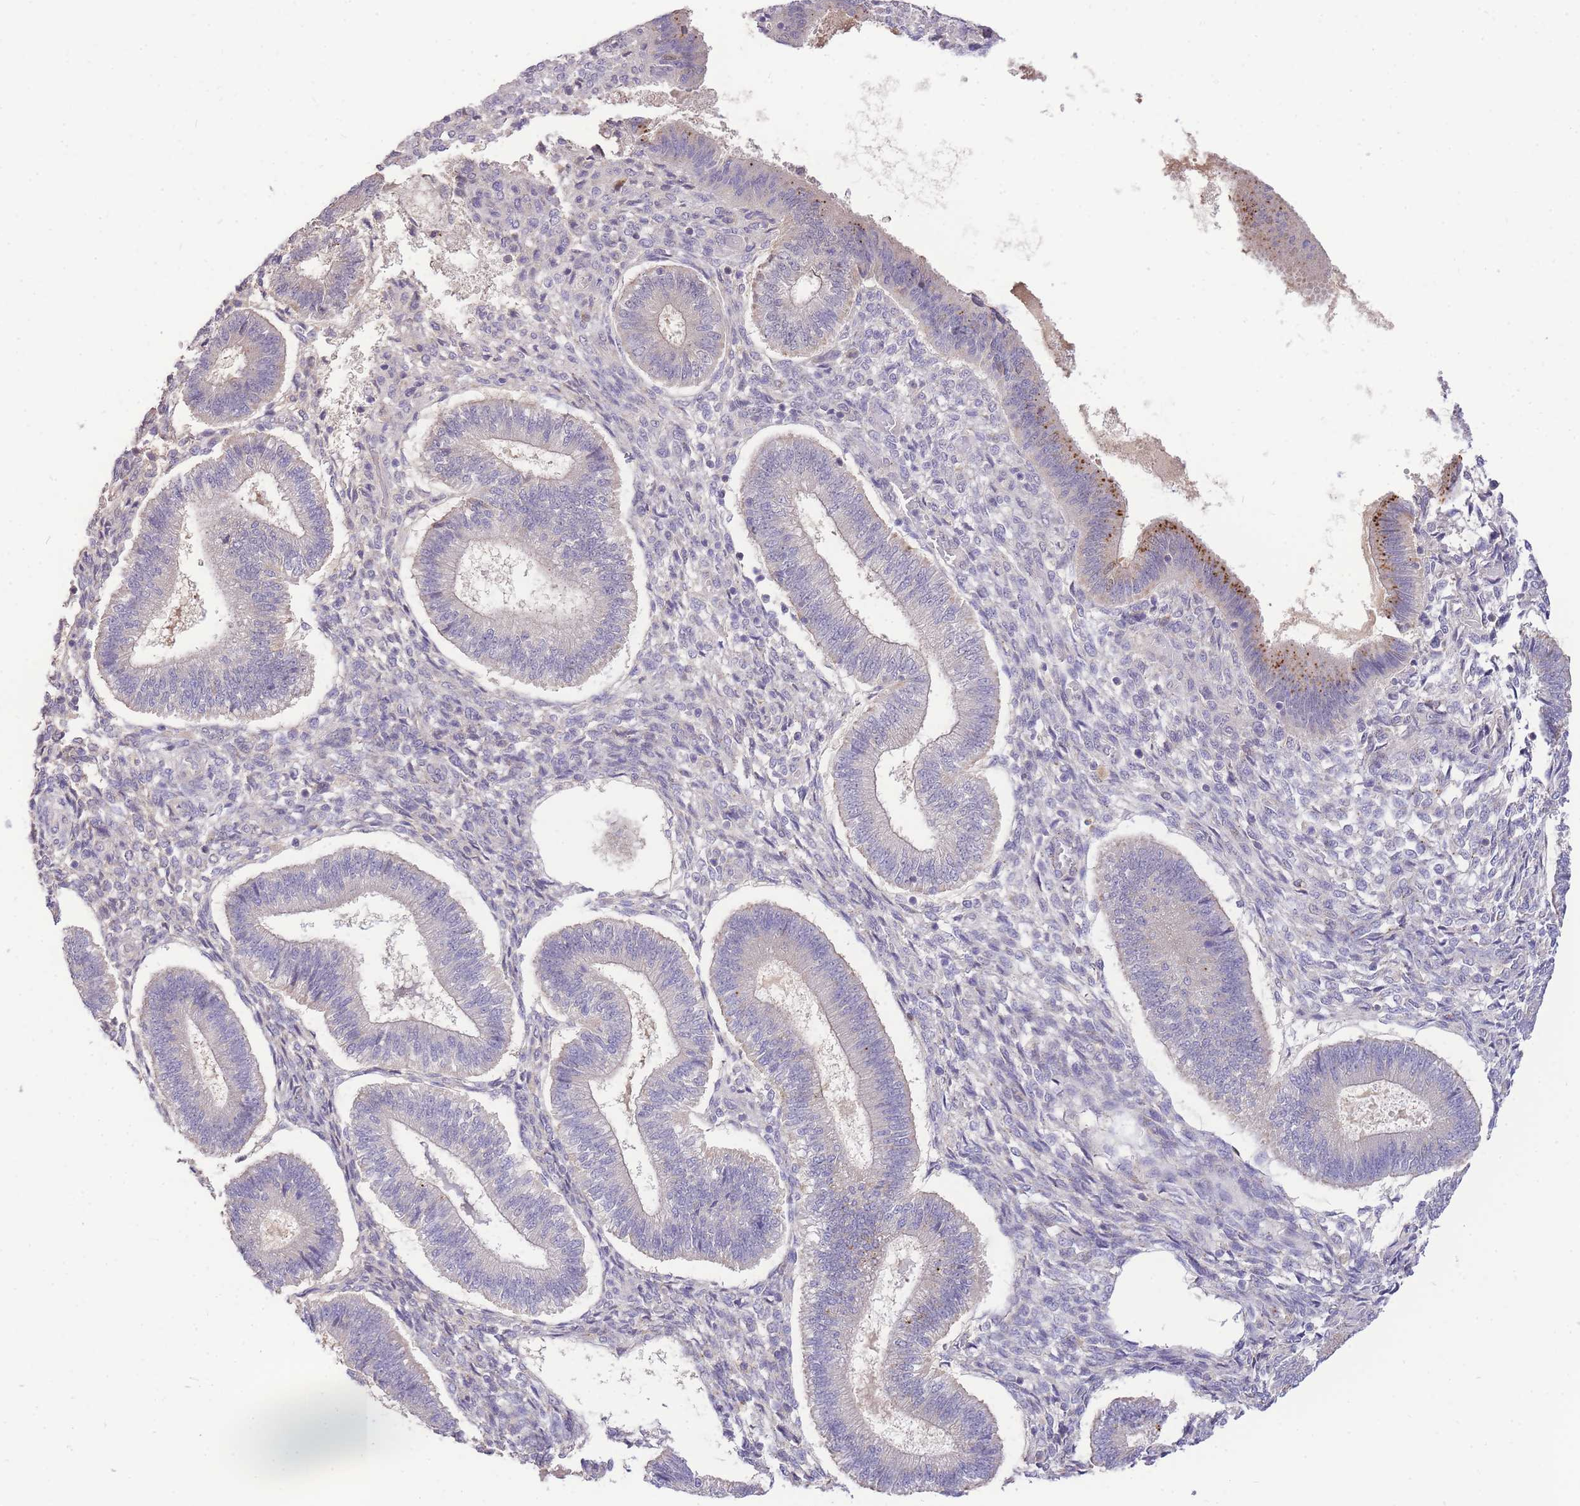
{"staining": {"intensity": "negative", "quantity": "none", "location": "none"}, "tissue": "endometrium", "cell_type": "Cells in endometrial stroma", "image_type": "normal", "snomed": [{"axis": "morphology", "description": "Normal tissue, NOS"}, {"axis": "topography", "description": "Endometrium"}], "caption": "Cells in endometrial stroma show no significant positivity in benign endometrium. The staining was performed using DAB (3,3'-diaminobenzidine) to visualize the protein expression in brown, while the nuclei were stained in blue with hematoxylin (Magnification: 20x).", "gene": "UBXN7", "patient": {"sex": "female", "age": 25}}